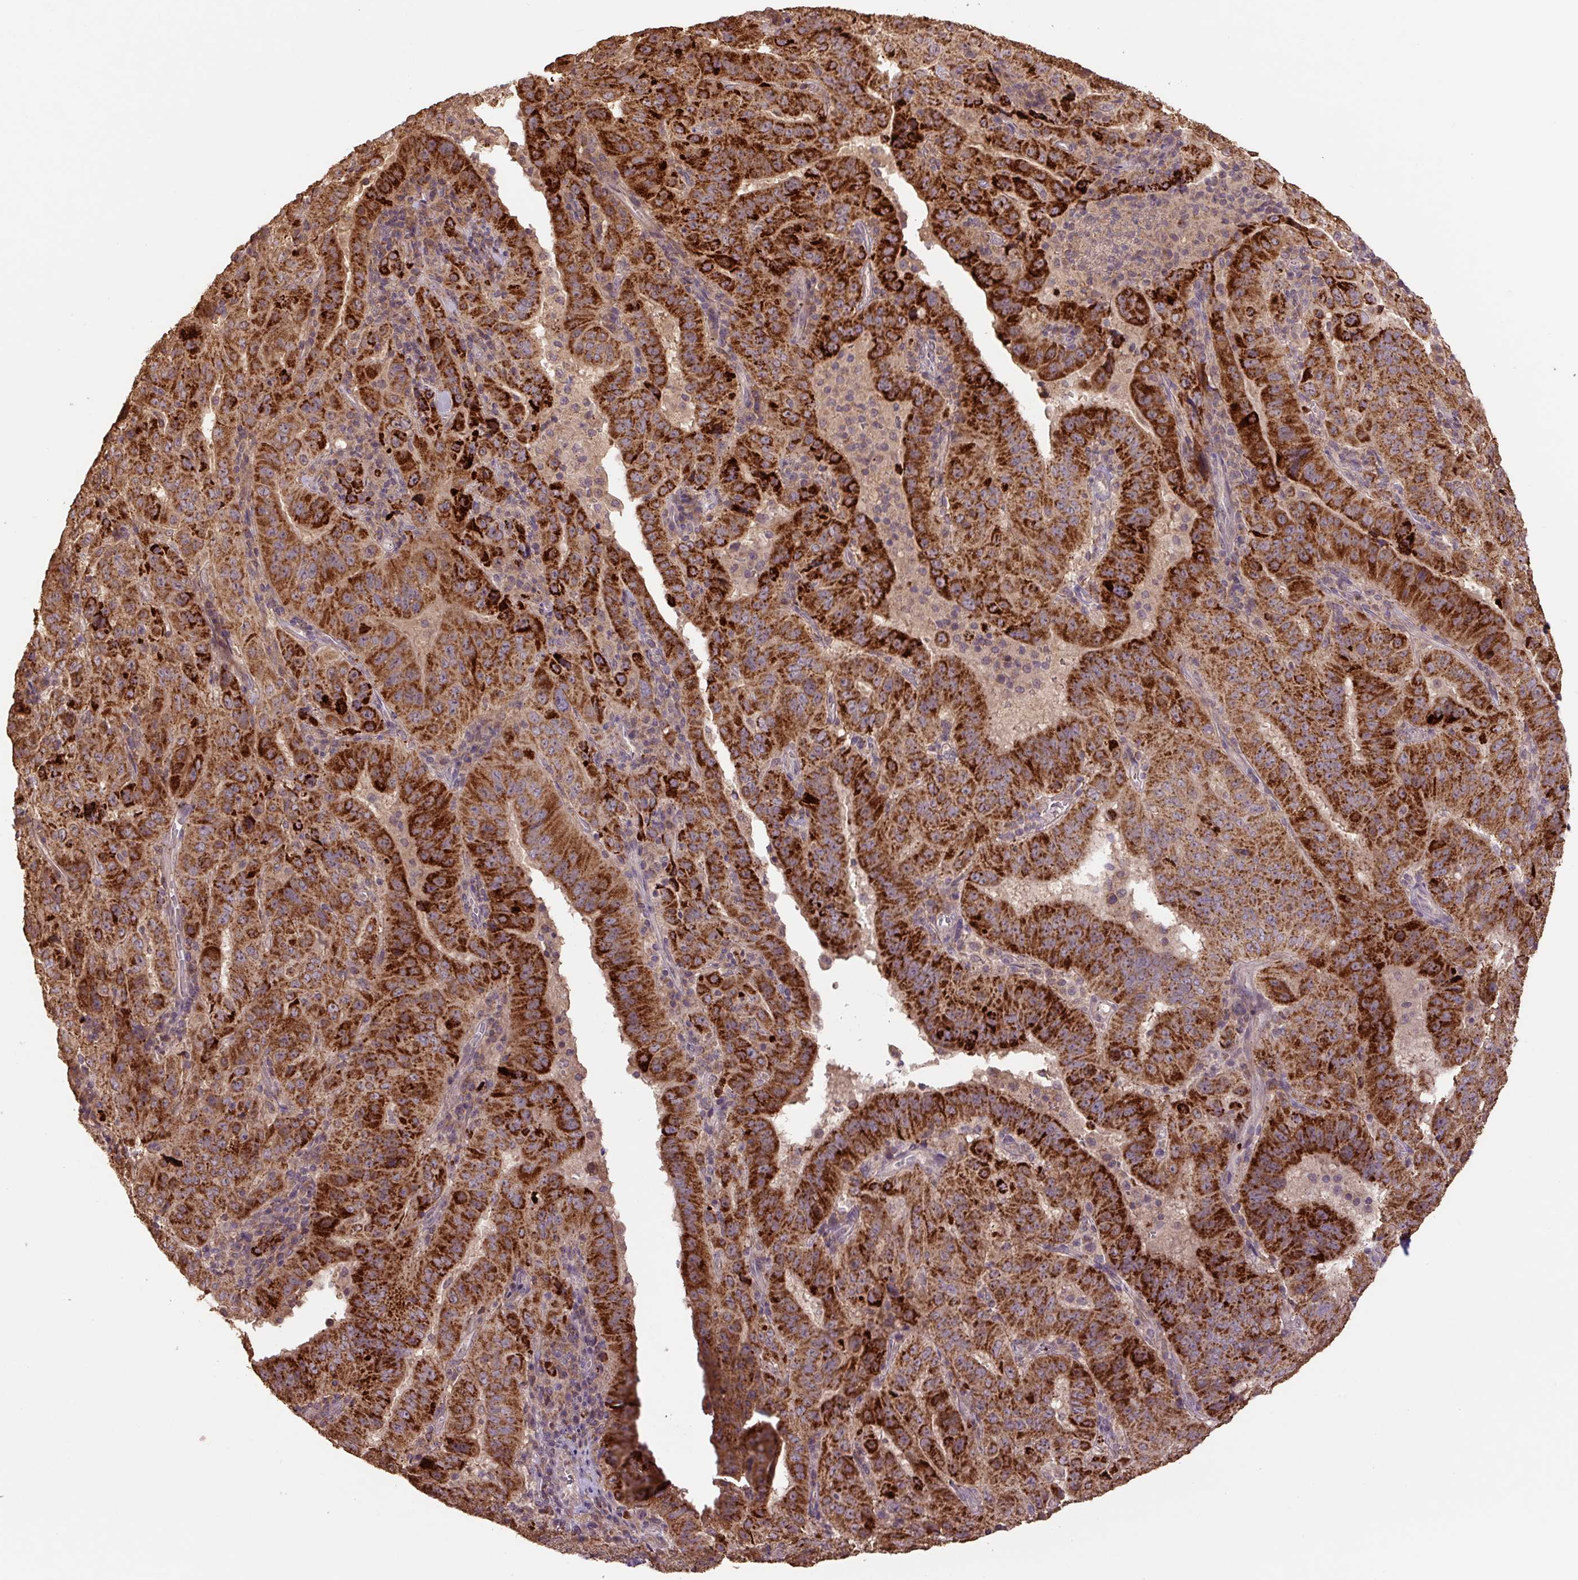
{"staining": {"intensity": "strong", "quantity": ">75%", "location": "cytoplasmic/membranous"}, "tissue": "pancreatic cancer", "cell_type": "Tumor cells", "image_type": "cancer", "snomed": [{"axis": "morphology", "description": "Adenocarcinoma, NOS"}, {"axis": "topography", "description": "Pancreas"}], "caption": "Pancreatic adenocarcinoma stained with a protein marker demonstrates strong staining in tumor cells.", "gene": "TMEM160", "patient": {"sex": "male", "age": 63}}